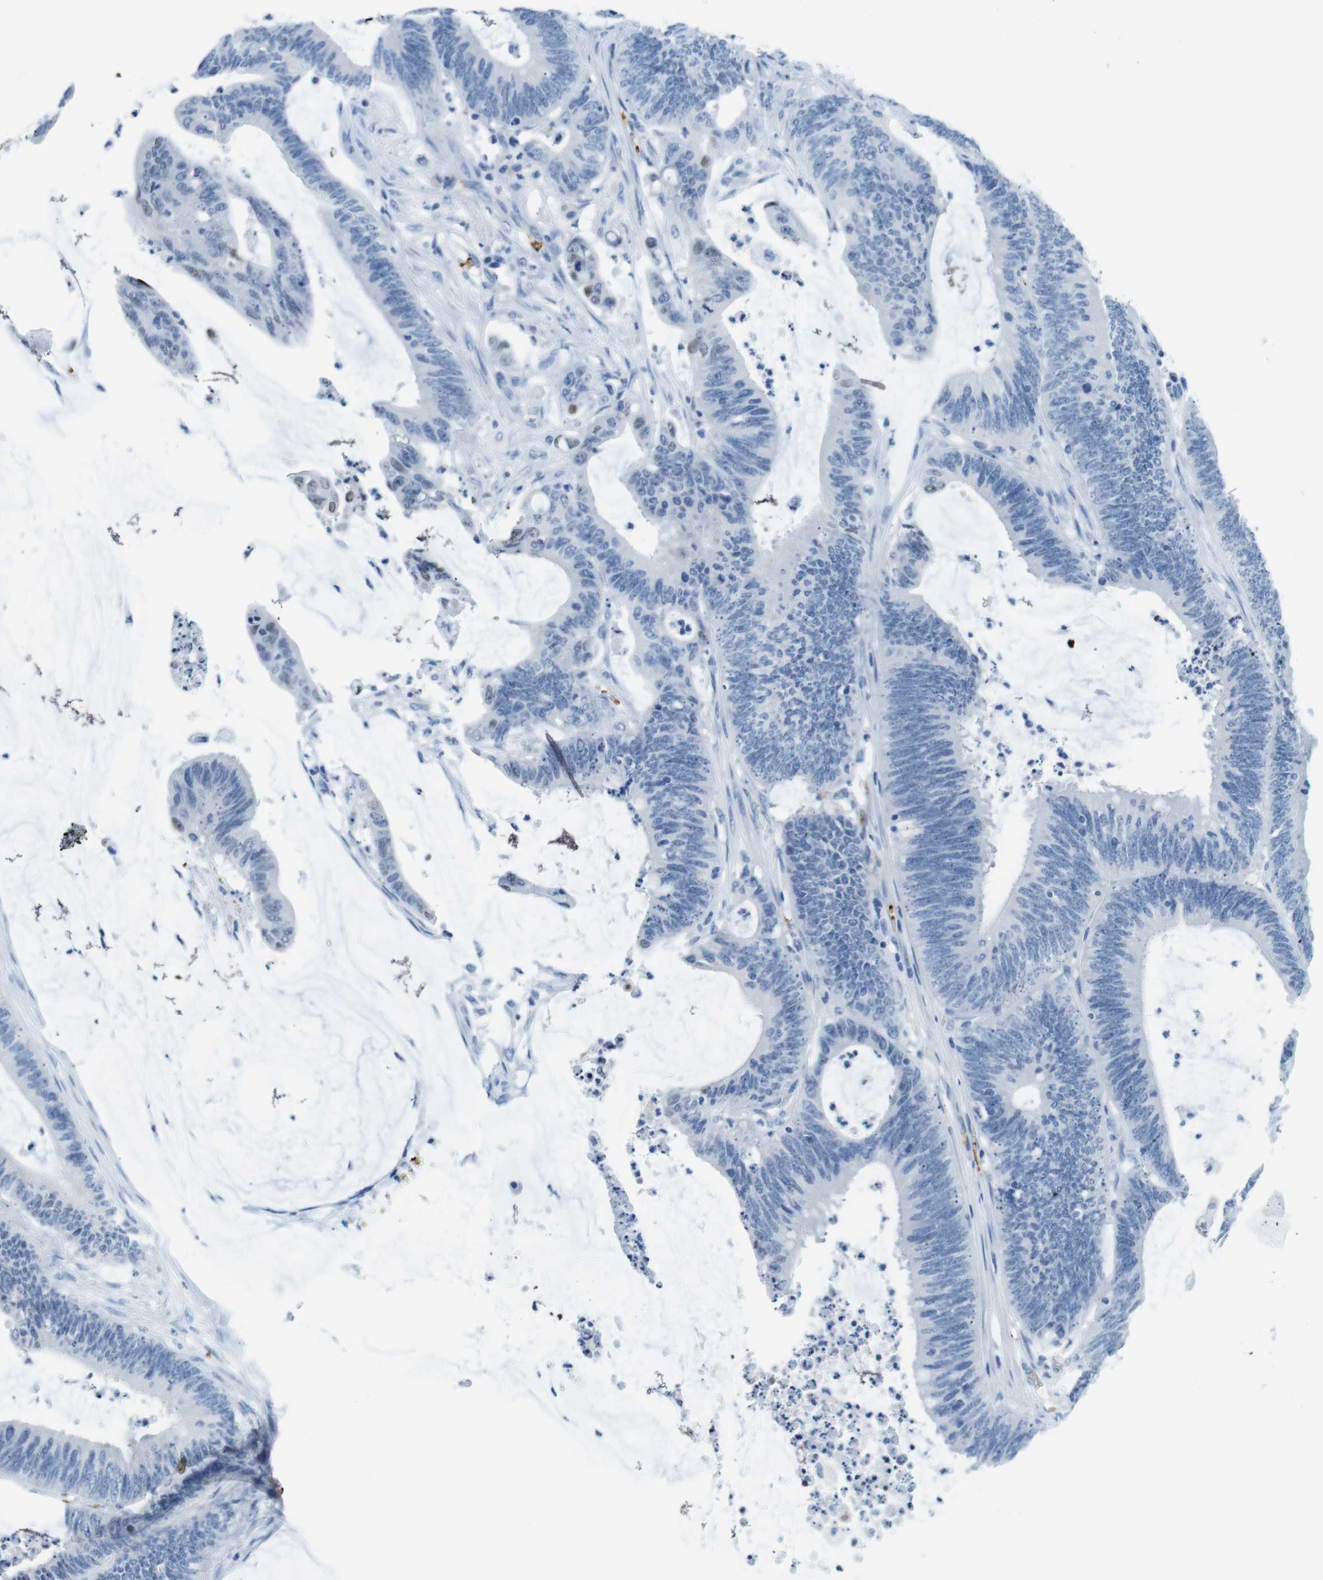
{"staining": {"intensity": "negative", "quantity": "none", "location": "none"}, "tissue": "colorectal cancer", "cell_type": "Tumor cells", "image_type": "cancer", "snomed": [{"axis": "morphology", "description": "Adenocarcinoma, NOS"}, {"axis": "topography", "description": "Rectum"}], "caption": "High power microscopy photomicrograph of an immunohistochemistry histopathology image of colorectal cancer (adenocarcinoma), revealing no significant staining in tumor cells. Brightfield microscopy of immunohistochemistry stained with DAB (brown) and hematoxylin (blue), captured at high magnification.", "gene": "TFAP2C", "patient": {"sex": "female", "age": 66}}